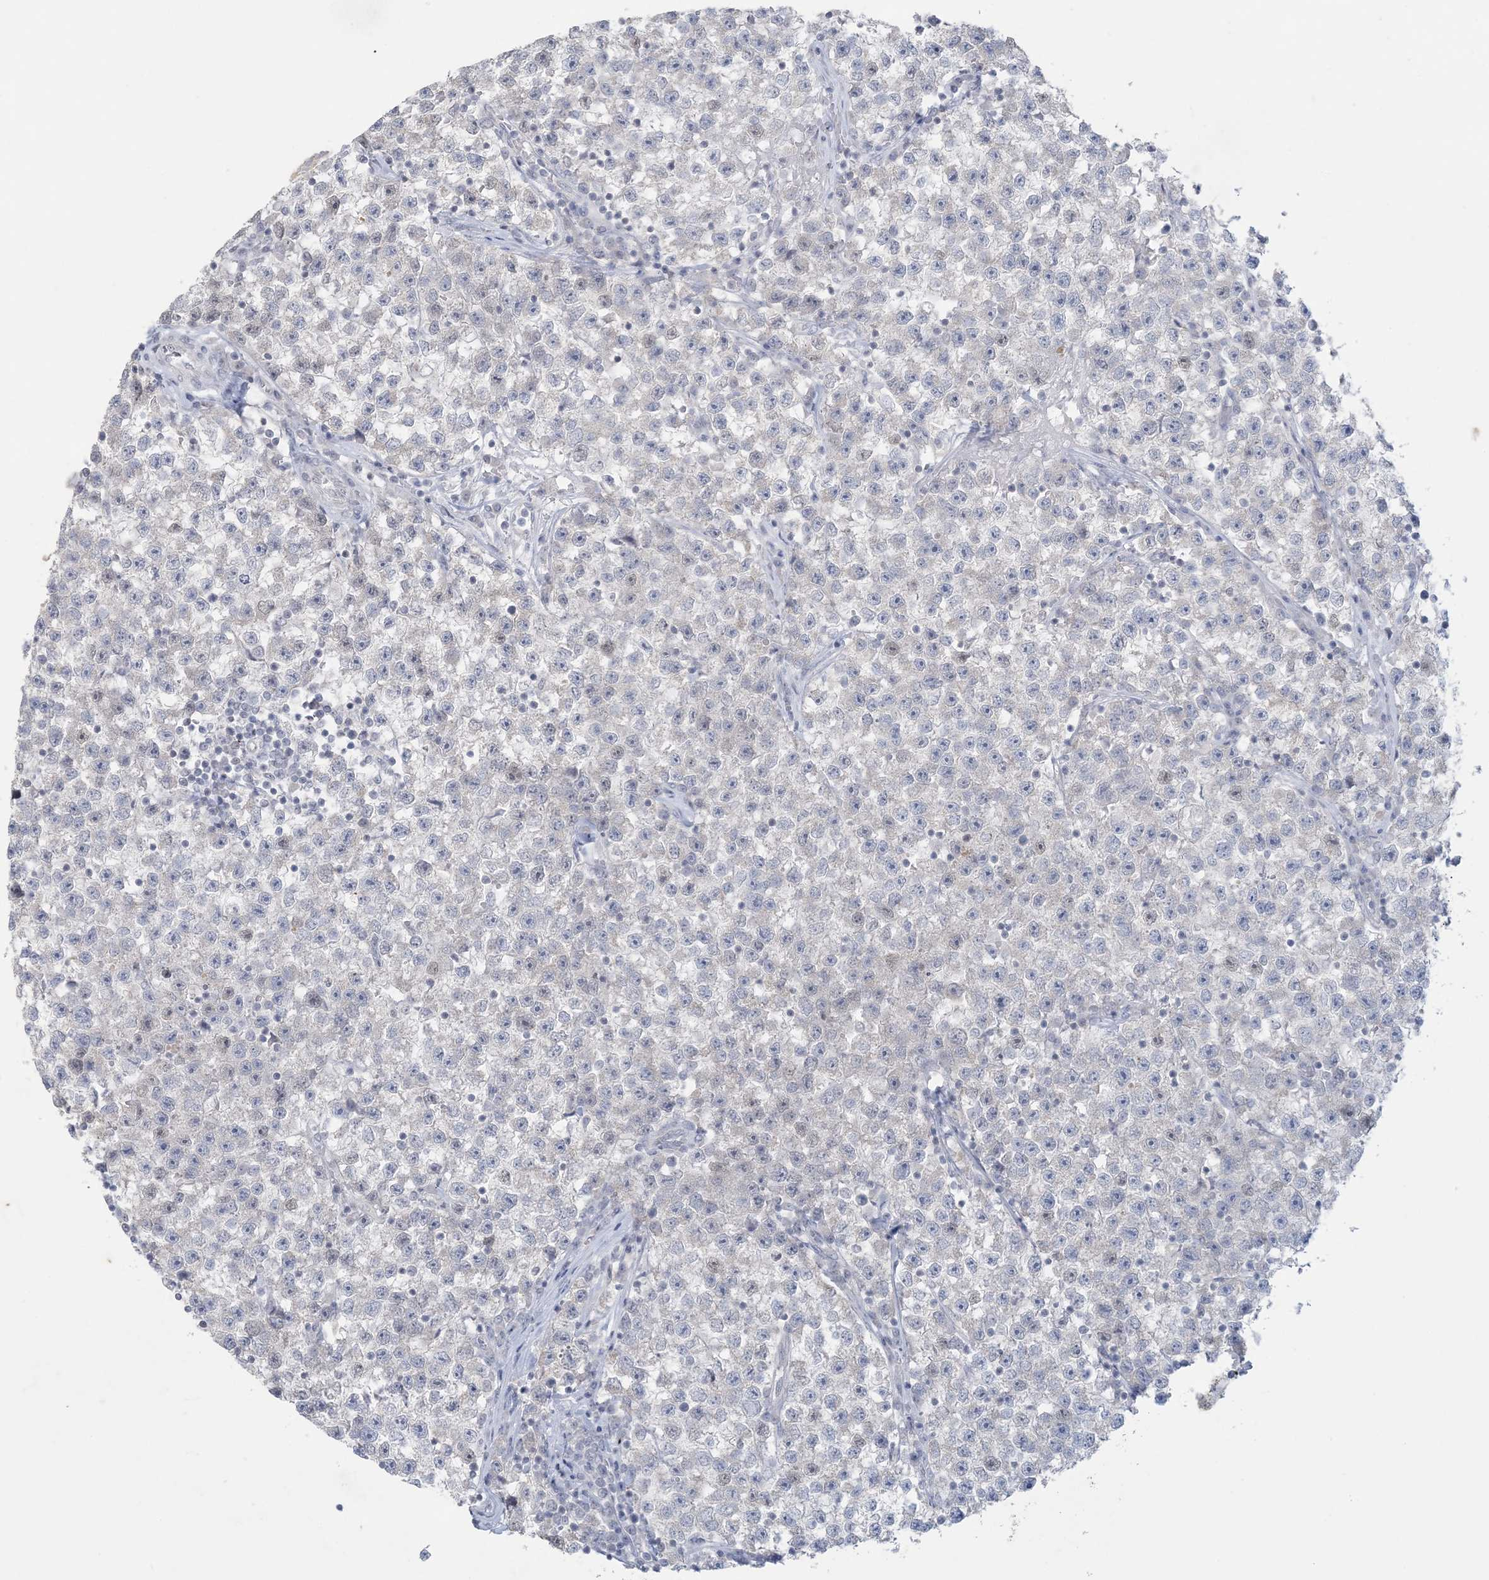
{"staining": {"intensity": "negative", "quantity": "none", "location": "none"}, "tissue": "testis cancer", "cell_type": "Tumor cells", "image_type": "cancer", "snomed": [{"axis": "morphology", "description": "Seminoma, NOS"}, {"axis": "topography", "description": "Testis"}], "caption": "Immunohistochemistry of testis cancer (seminoma) reveals no staining in tumor cells.", "gene": "KIF3A", "patient": {"sex": "male", "age": 22}}